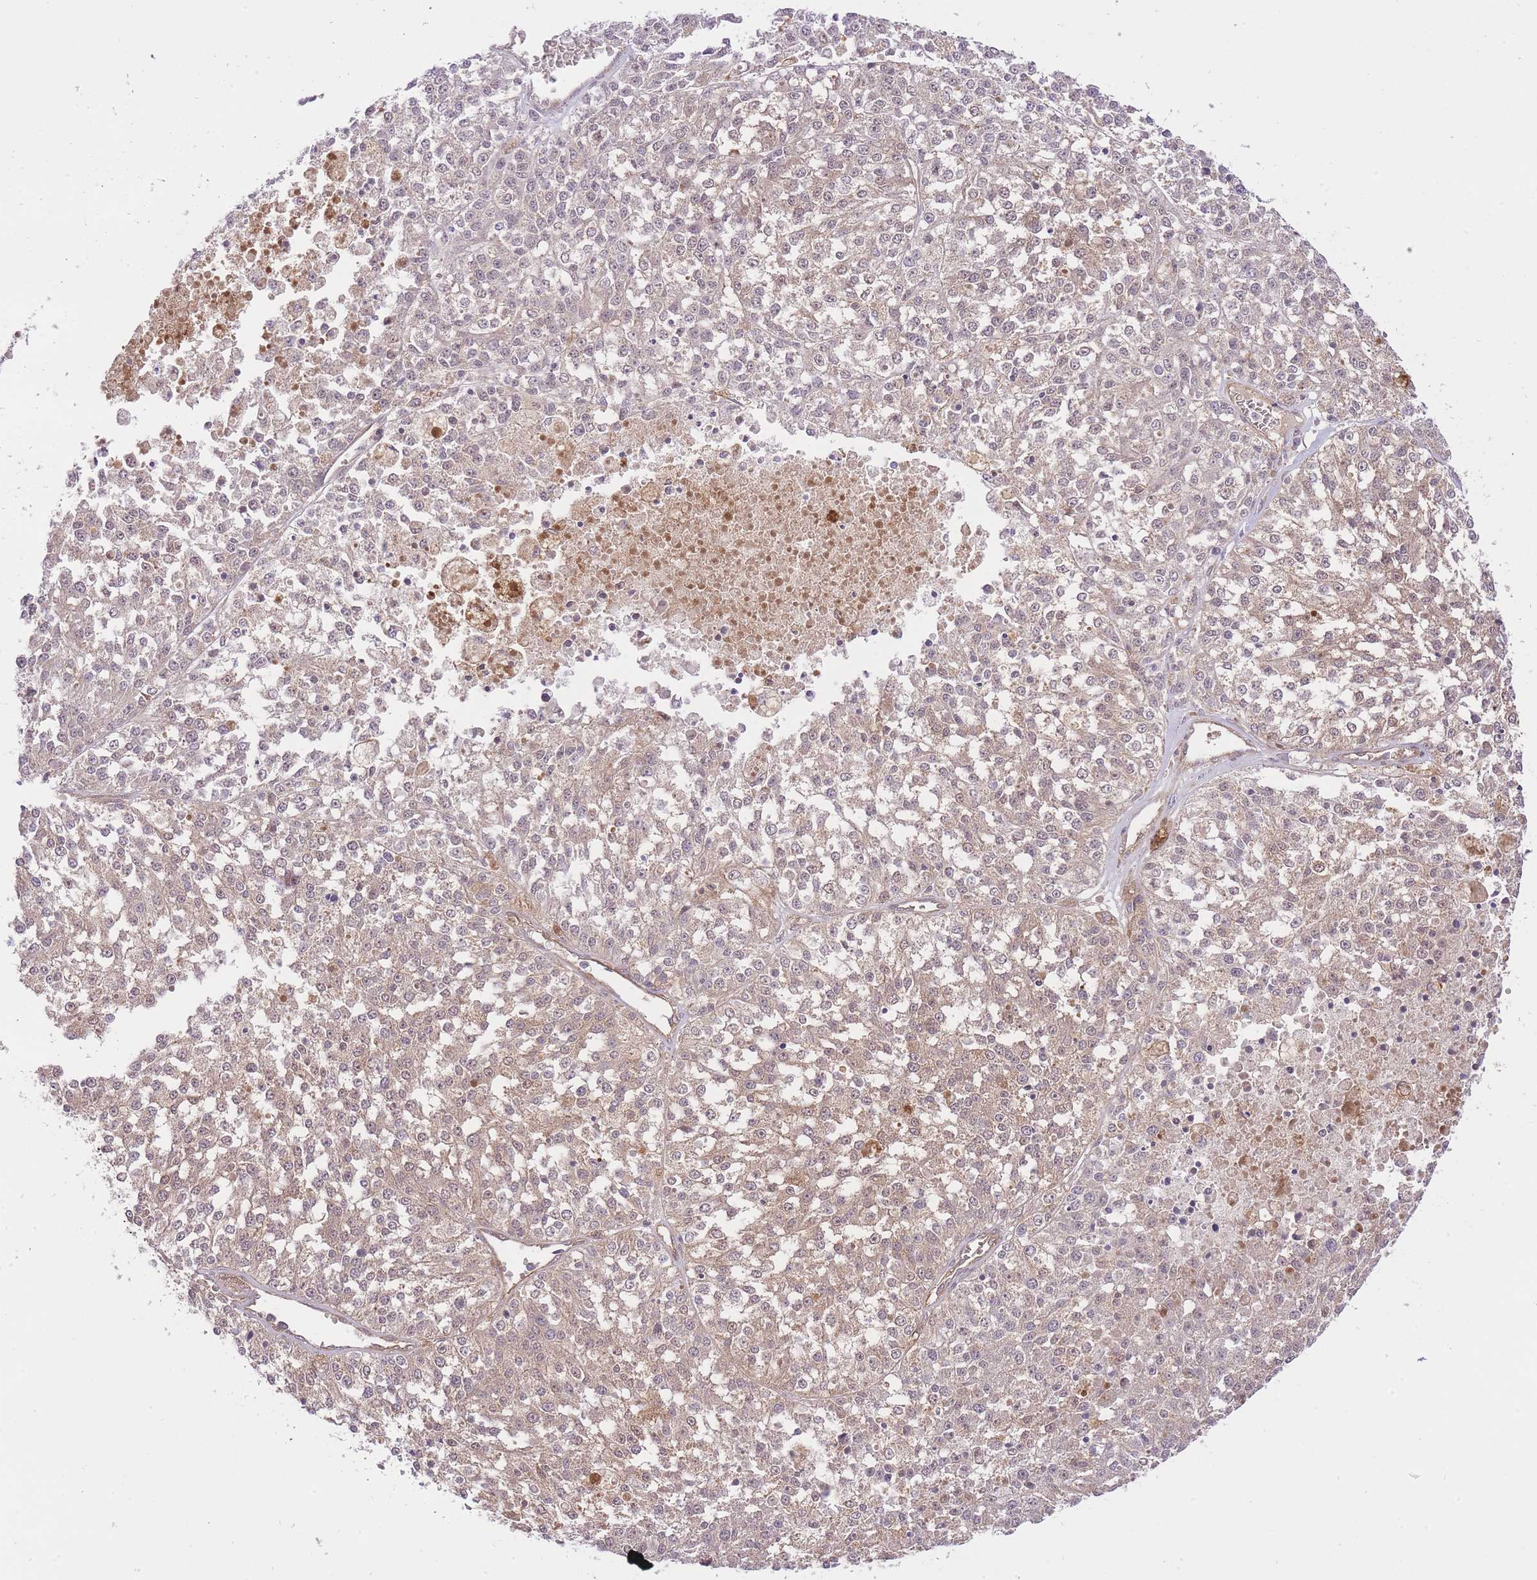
{"staining": {"intensity": "weak", "quantity": "25%-75%", "location": "cytoplasmic/membranous,nuclear"}, "tissue": "melanoma", "cell_type": "Tumor cells", "image_type": "cancer", "snomed": [{"axis": "morphology", "description": "Malignant melanoma, NOS"}, {"axis": "topography", "description": "Skin"}], "caption": "Weak cytoplasmic/membranous and nuclear staining for a protein is seen in approximately 25%-75% of tumor cells of malignant melanoma using immunohistochemistry (IHC).", "gene": "PREP", "patient": {"sex": "female", "age": 64}}